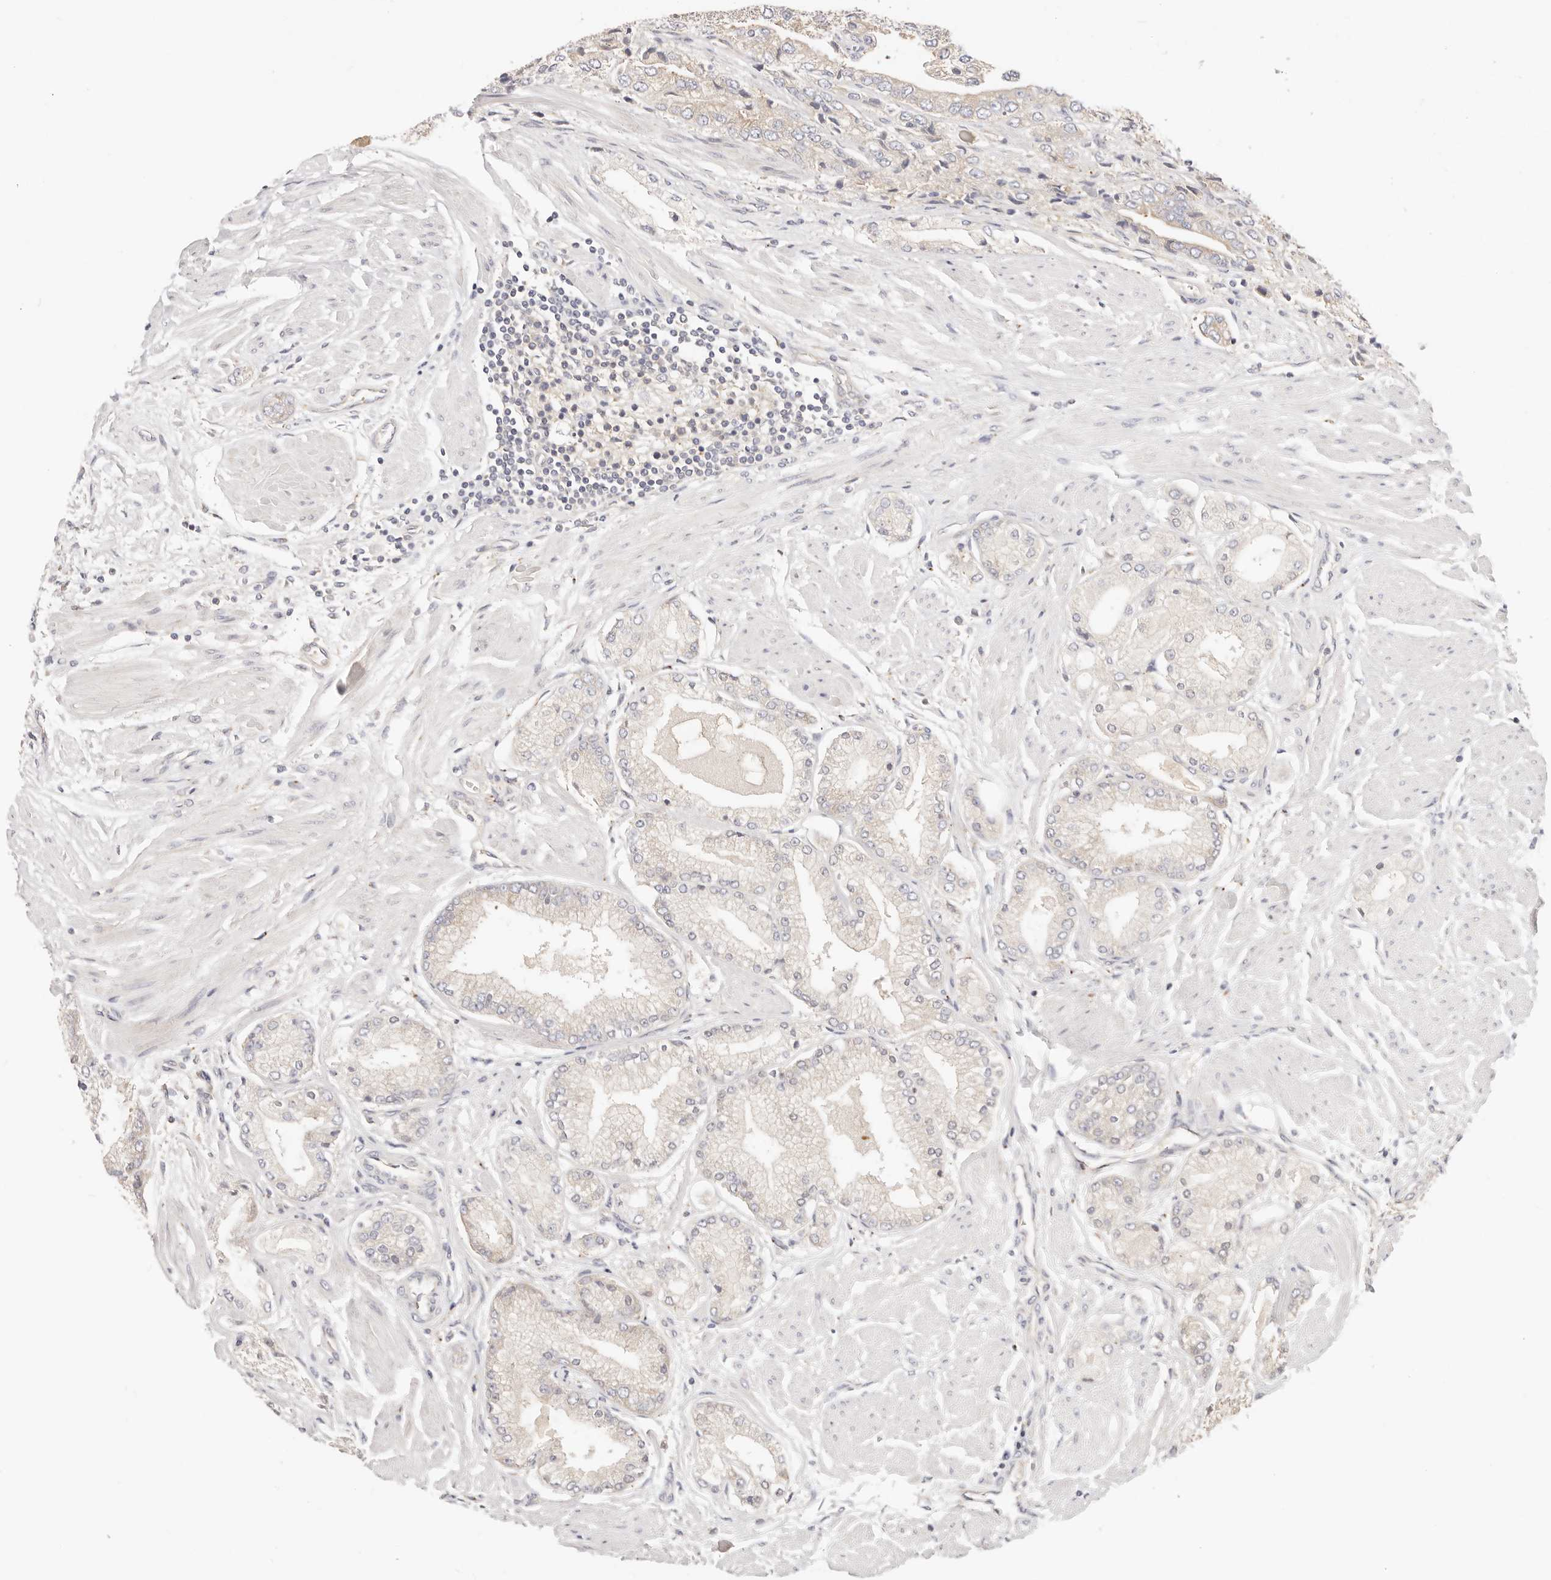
{"staining": {"intensity": "weak", "quantity": "<25%", "location": "cytoplasmic/membranous"}, "tissue": "prostate cancer", "cell_type": "Tumor cells", "image_type": "cancer", "snomed": [{"axis": "morphology", "description": "Adenocarcinoma, High grade"}, {"axis": "topography", "description": "Prostate"}], "caption": "Prostate cancer (adenocarcinoma (high-grade)) was stained to show a protein in brown. There is no significant positivity in tumor cells. (DAB immunohistochemistry, high magnification).", "gene": "KCMF1", "patient": {"sex": "male", "age": 50}}